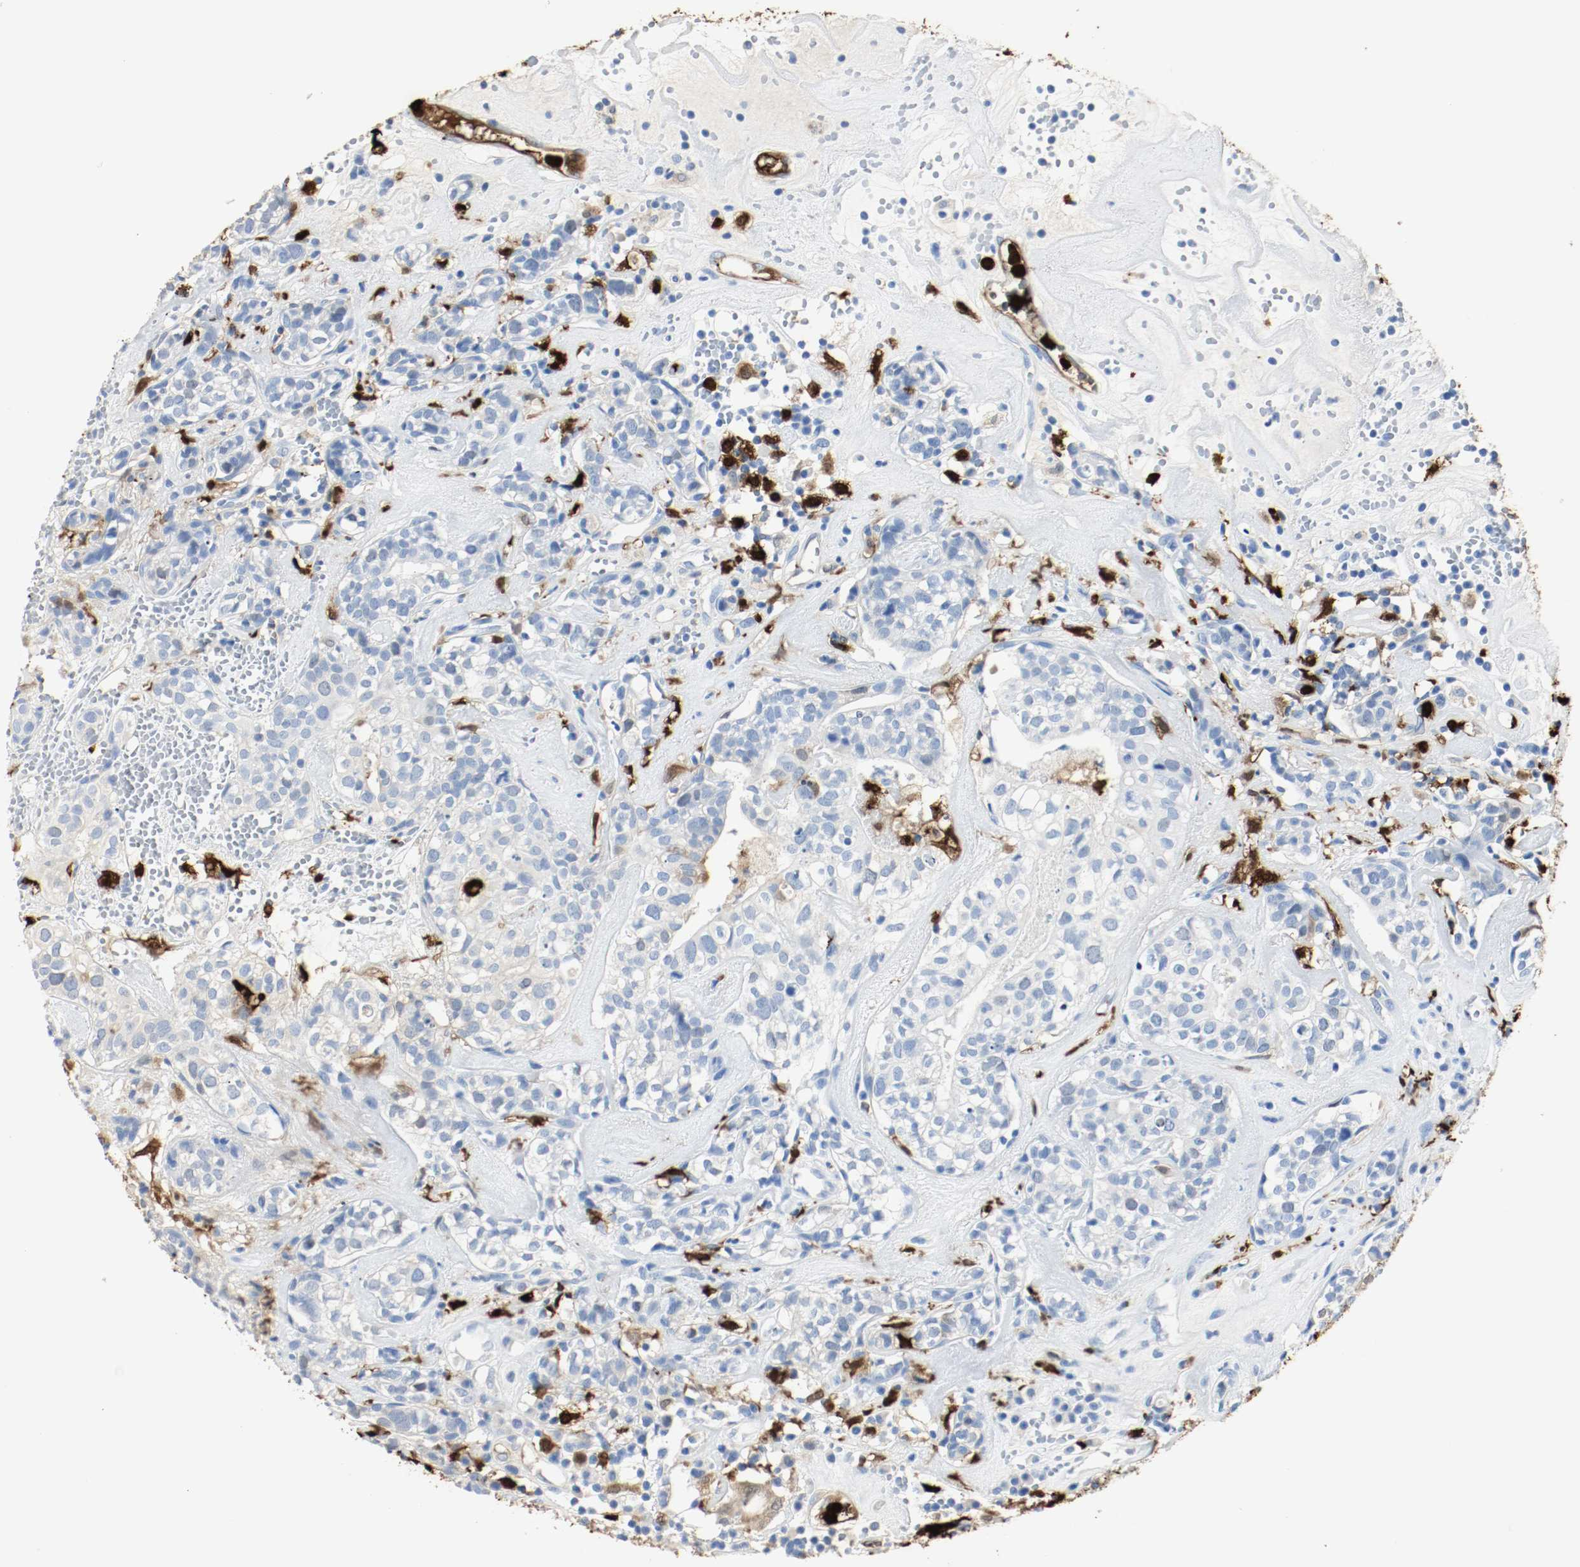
{"staining": {"intensity": "weak", "quantity": "<25%", "location": "cytoplasmic/membranous"}, "tissue": "head and neck cancer", "cell_type": "Tumor cells", "image_type": "cancer", "snomed": [{"axis": "morphology", "description": "Adenocarcinoma, NOS"}, {"axis": "topography", "description": "Salivary gland"}, {"axis": "topography", "description": "Head-Neck"}], "caption": "A micrograph of head and neck cancer stained for a protein demonstrates no brown staining in tumor cells.", "gene": "S100A9", "patient": {"sex": "female", "age": 65}}